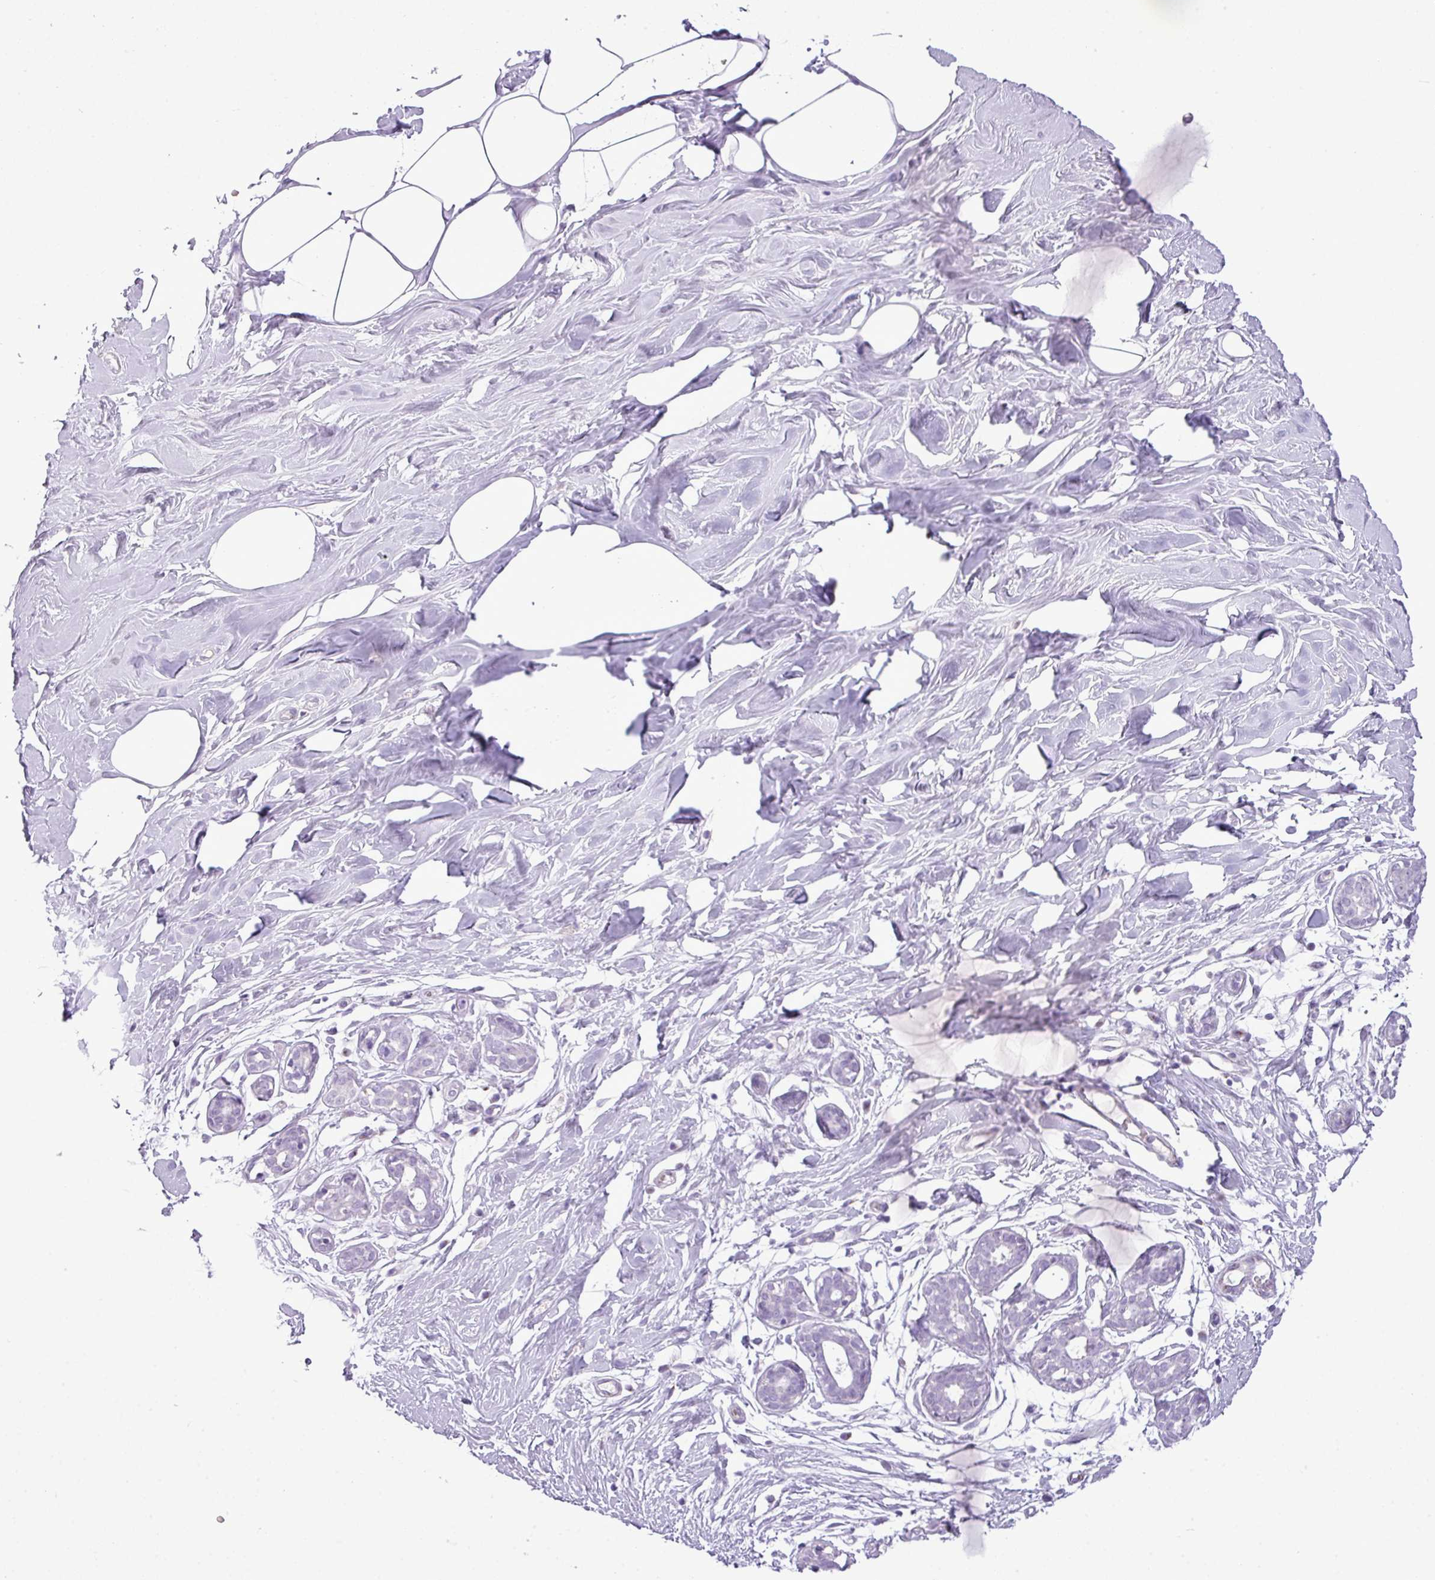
{"staining": {"intensity": "negative", "quantity": "none", "location": "none"}, "tissue": "breast", "cell_type": "Adipocytes", "image_type": "normal", "snomed": [{"axis": "morphology", "description": "Normal tissue, NOS"}, {"axis": "topography", "description": "Breast"}], "caption": "IHC histopathology image of unremarkable breast: human breast stained with DAB (3,3'-diaminobenzidine) demonstrates no significant protein positivity in adipocytes. (Brightfield microscopy of DAB (3,3'-diaminobenzidine) immunohistochemistry (IHC) at high magnification).", "gene": "FAM43A", "patient": {"sex": "female", "age": 27}}